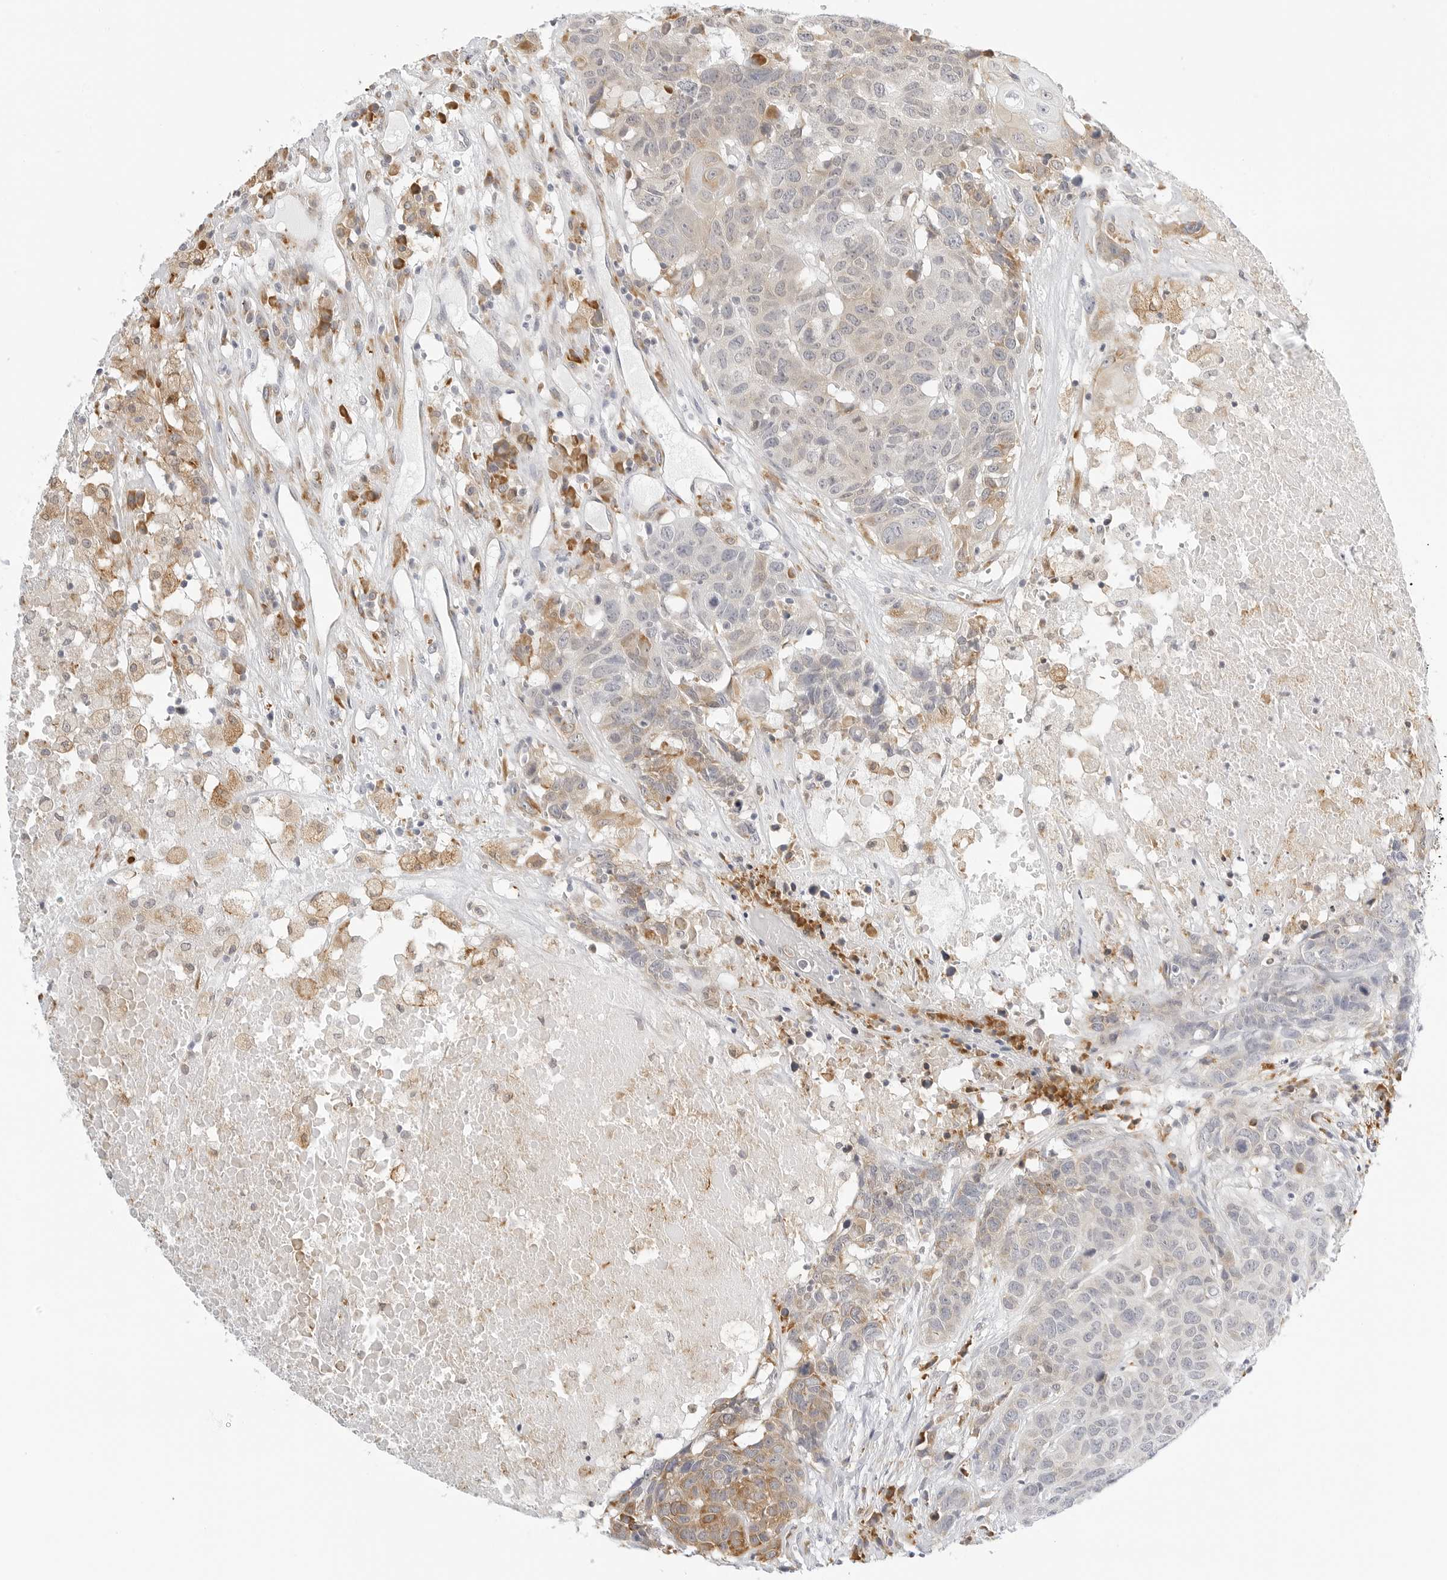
{"staining": {"intensity": "weak", "quantity": "<25%", "location": "cytoplasmic/membranous"}, "tissue": "head and neck cancer", "cell_type": "Tumor cells", "image_type": "cancer", "snomed": [{"axis": "morphology", "description": "Squamous cell carcinoma, NOS"}, {"axis": "topography", "description": "Head-Neck"}], "caption": "An image of human head and neck squamous cell carcinoma is negative for staining in tumor cells. (IHC, brightfield microscopy, high magnification).", "gene": "THEM4", "patient": {"sex": "male", "age": 66}}